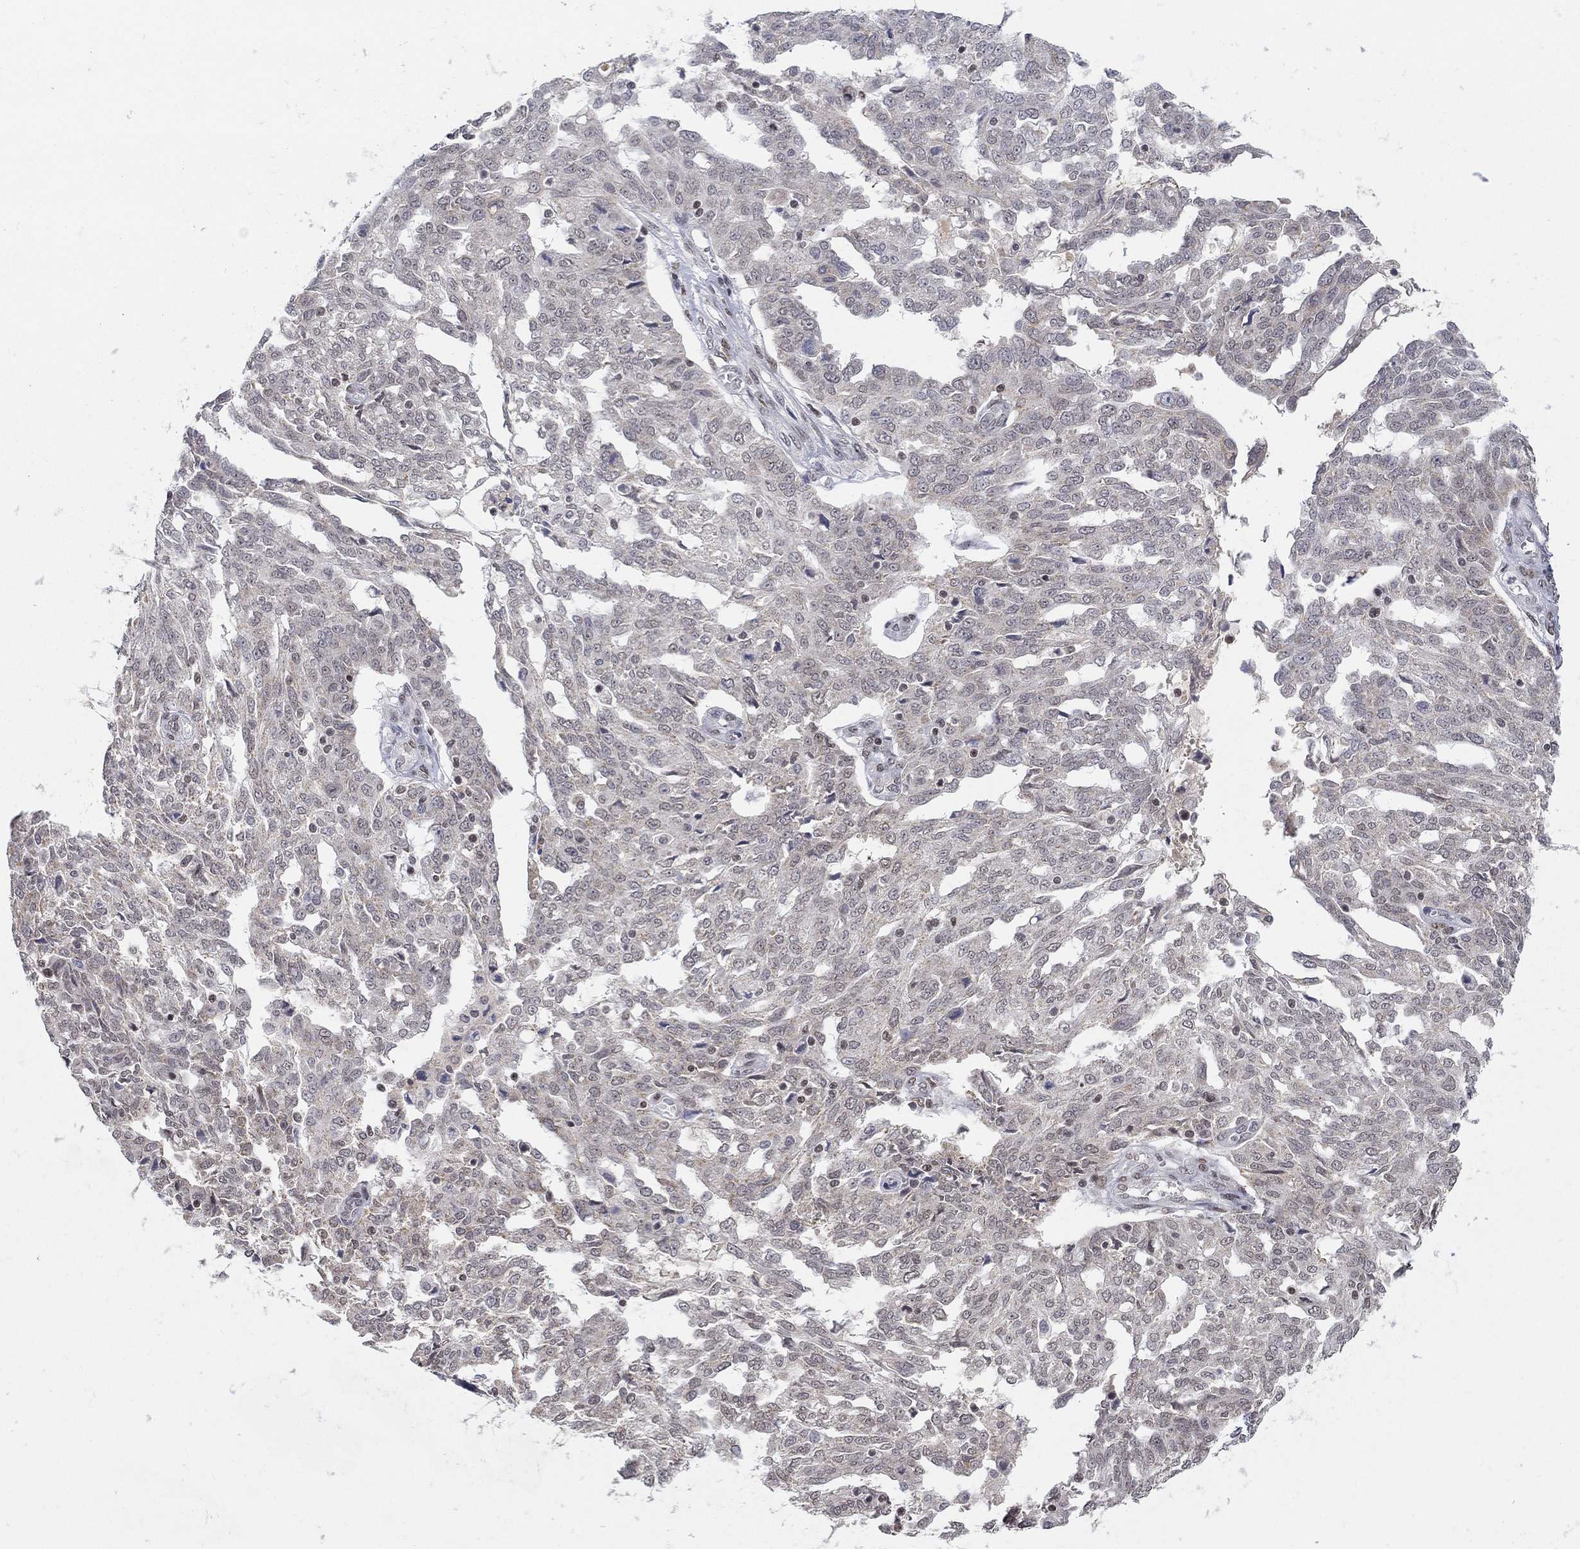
{"staining": {"intensity": "negative", "quantity": "none", "location": "none"}, "tissue": "ovarian cancer", "cell_type": "Tumor cells", "image_type": "cancer", "snomed": [{"axis": "morphology", "description": "Cystadenocarcinoma, serous, NOS"}, {"axis": "topography", "description": "Ovary"}], "caption": "Ovarian cancer was stained to show a protein in brown. There is no significant staining in tumor cells.", "gene": "KLF12", "patient": {"sex": "female", "age": 67}}